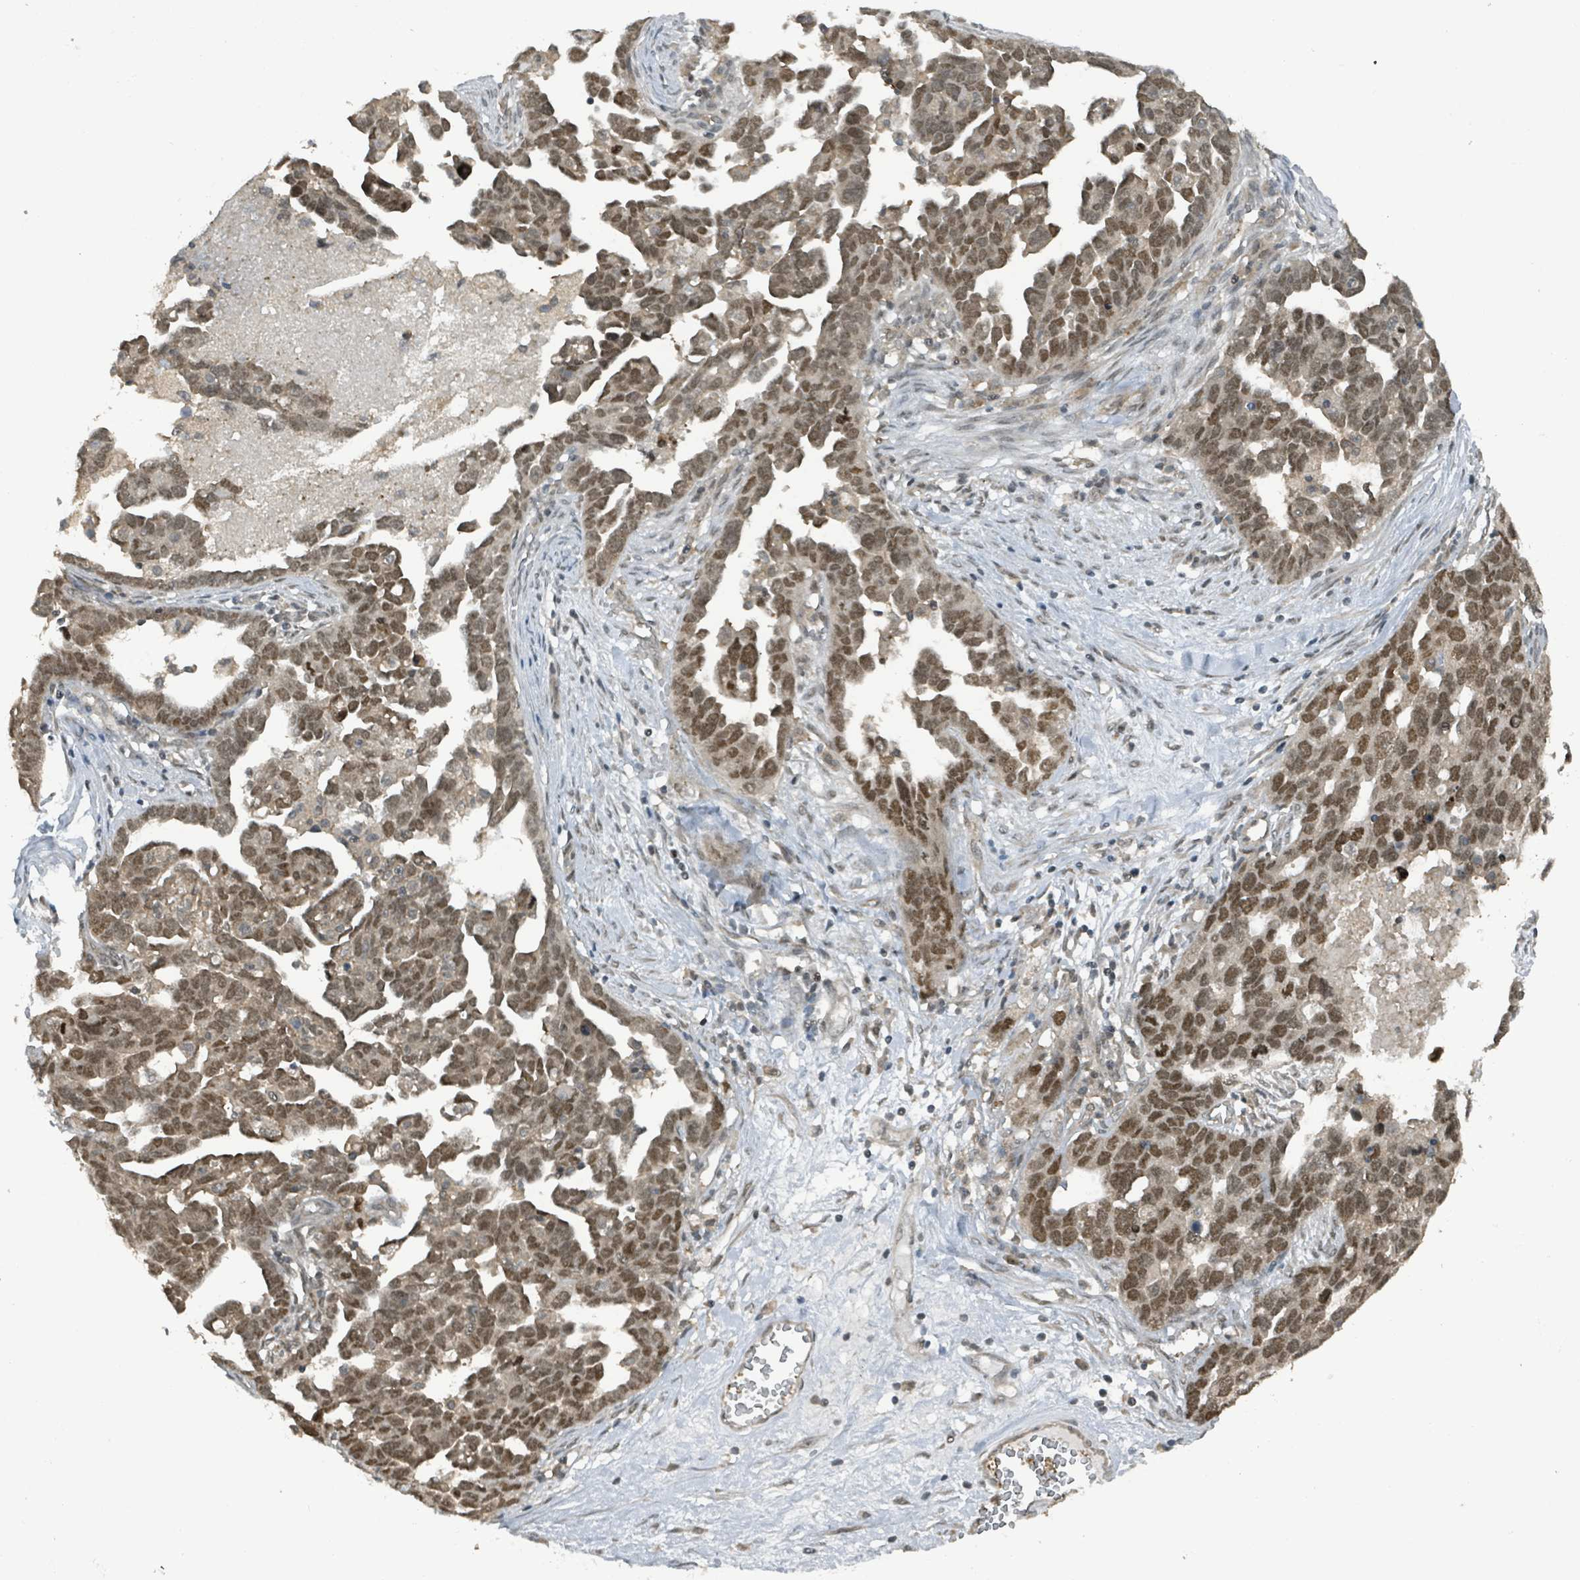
{"staining": {"intensity": "moderate", "quantity": ">75%", "location": "nuclear"}, "tissue": "ovarian cancer", "cell_type": "Tumor cells", "image_type": "cancer", "snomed": [{"axis": "morphology", "description": "Cystadenocarcinoma, serous, NOS"}, {"axis": "topography", "description": "Ovary"}], "caption": "Tumor cells reveal medium levels of moderate nuclear staining in about >75% of cells in human serous cystadenocarcinoma (ovarian).", "gene": "PHIP", "patient": {"sex": "female", "age": 54}}